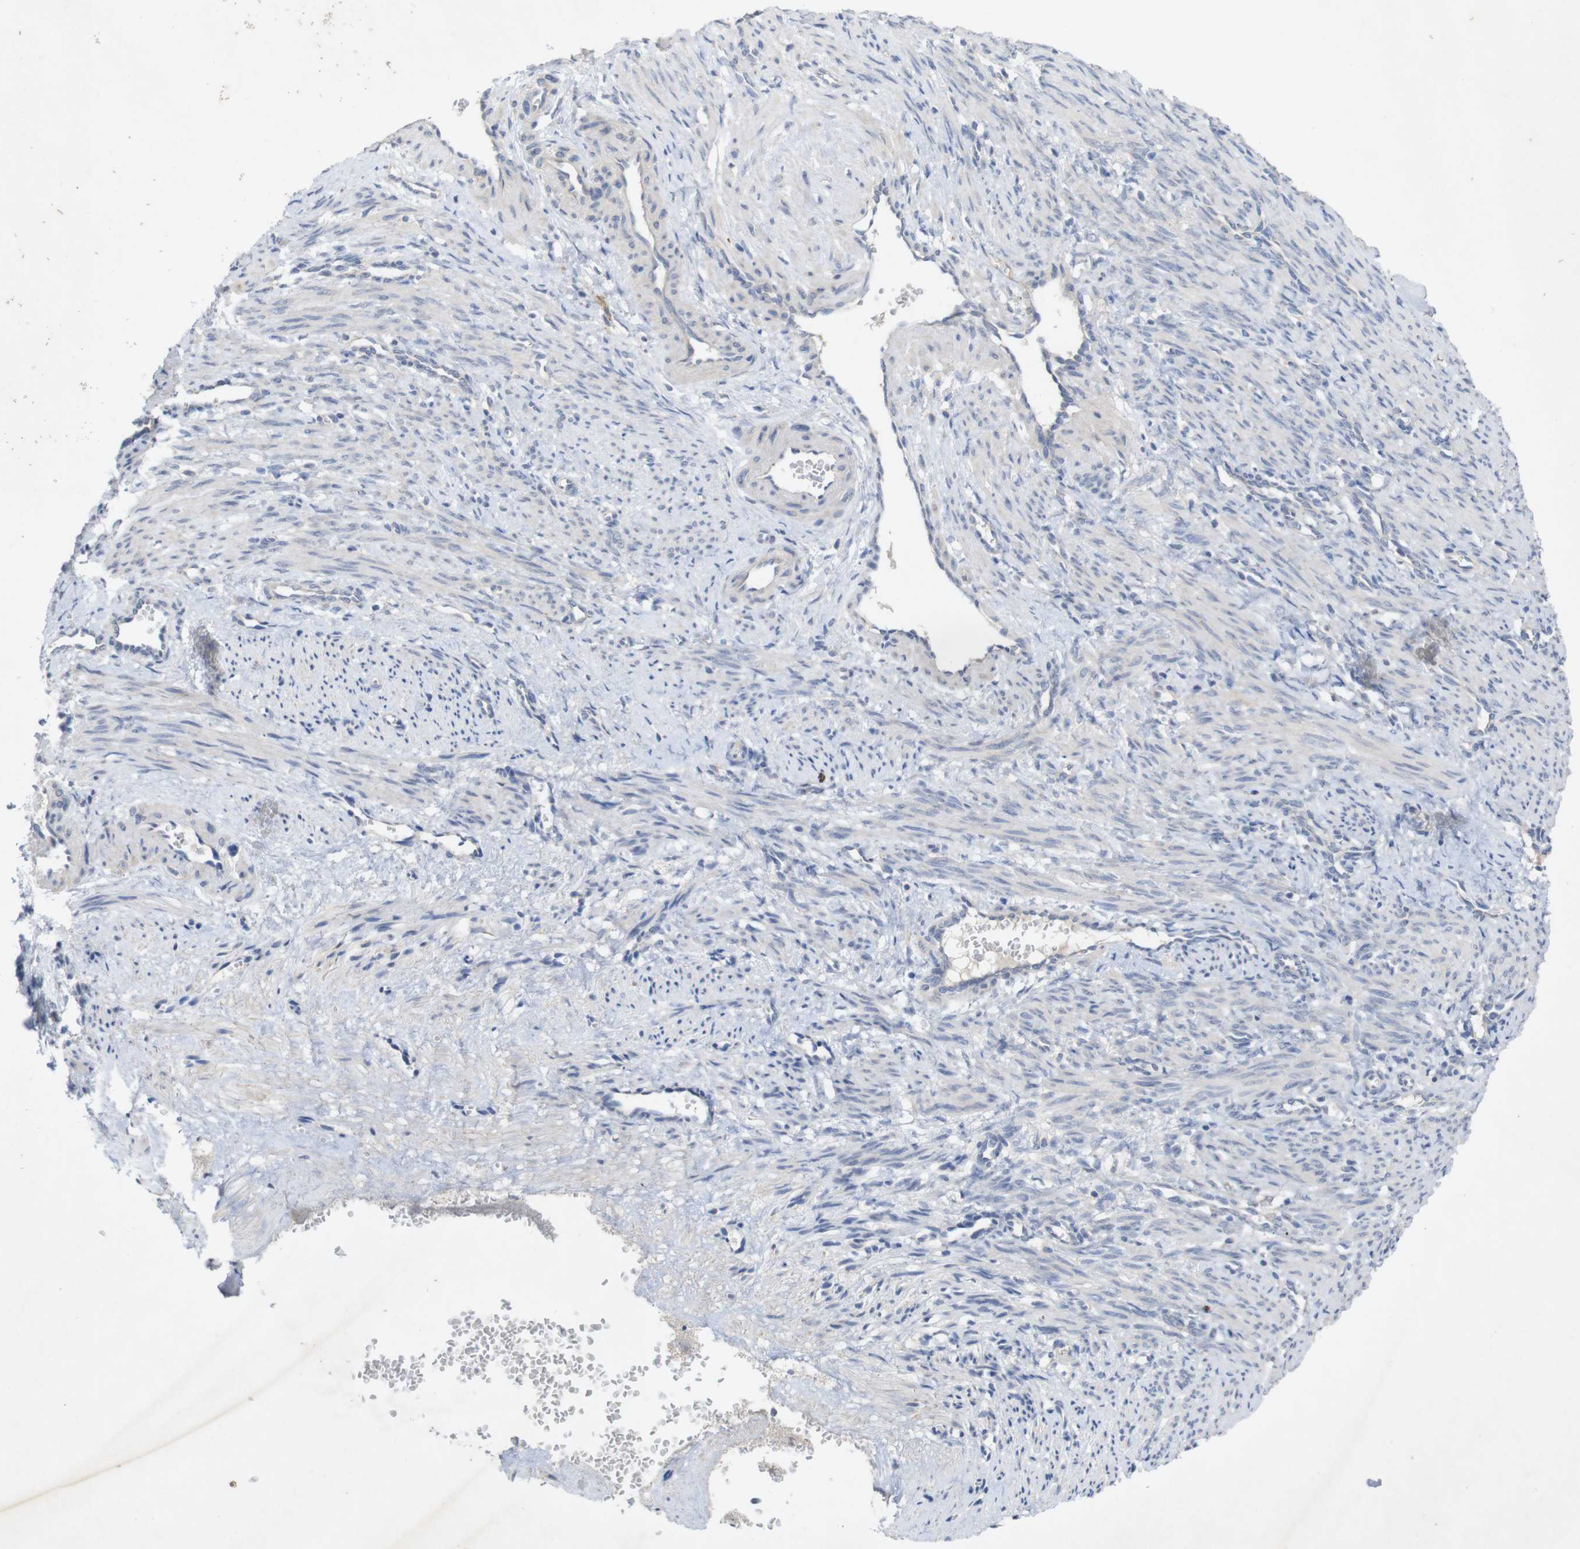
{"staining": {"intensity": "negative", "quantity": "none", "location": "none"}, "tissue": "smooth muscle", "cell_type": "Smooth muscle cells", "image_type": "normal", "snomed": [{"axis": "morphology", "description": "Normal tissue, NOS"}, {"axis": "topography", "description": "Endometrium"}], "caption": "An immunohistochemistry photomicrograph of normal smooth muscle is shown. There is no staining in smooth muscle cells of smooth muscle.", "gene": "BCAR3", "patient": {"sex": "female", "age": 33}}